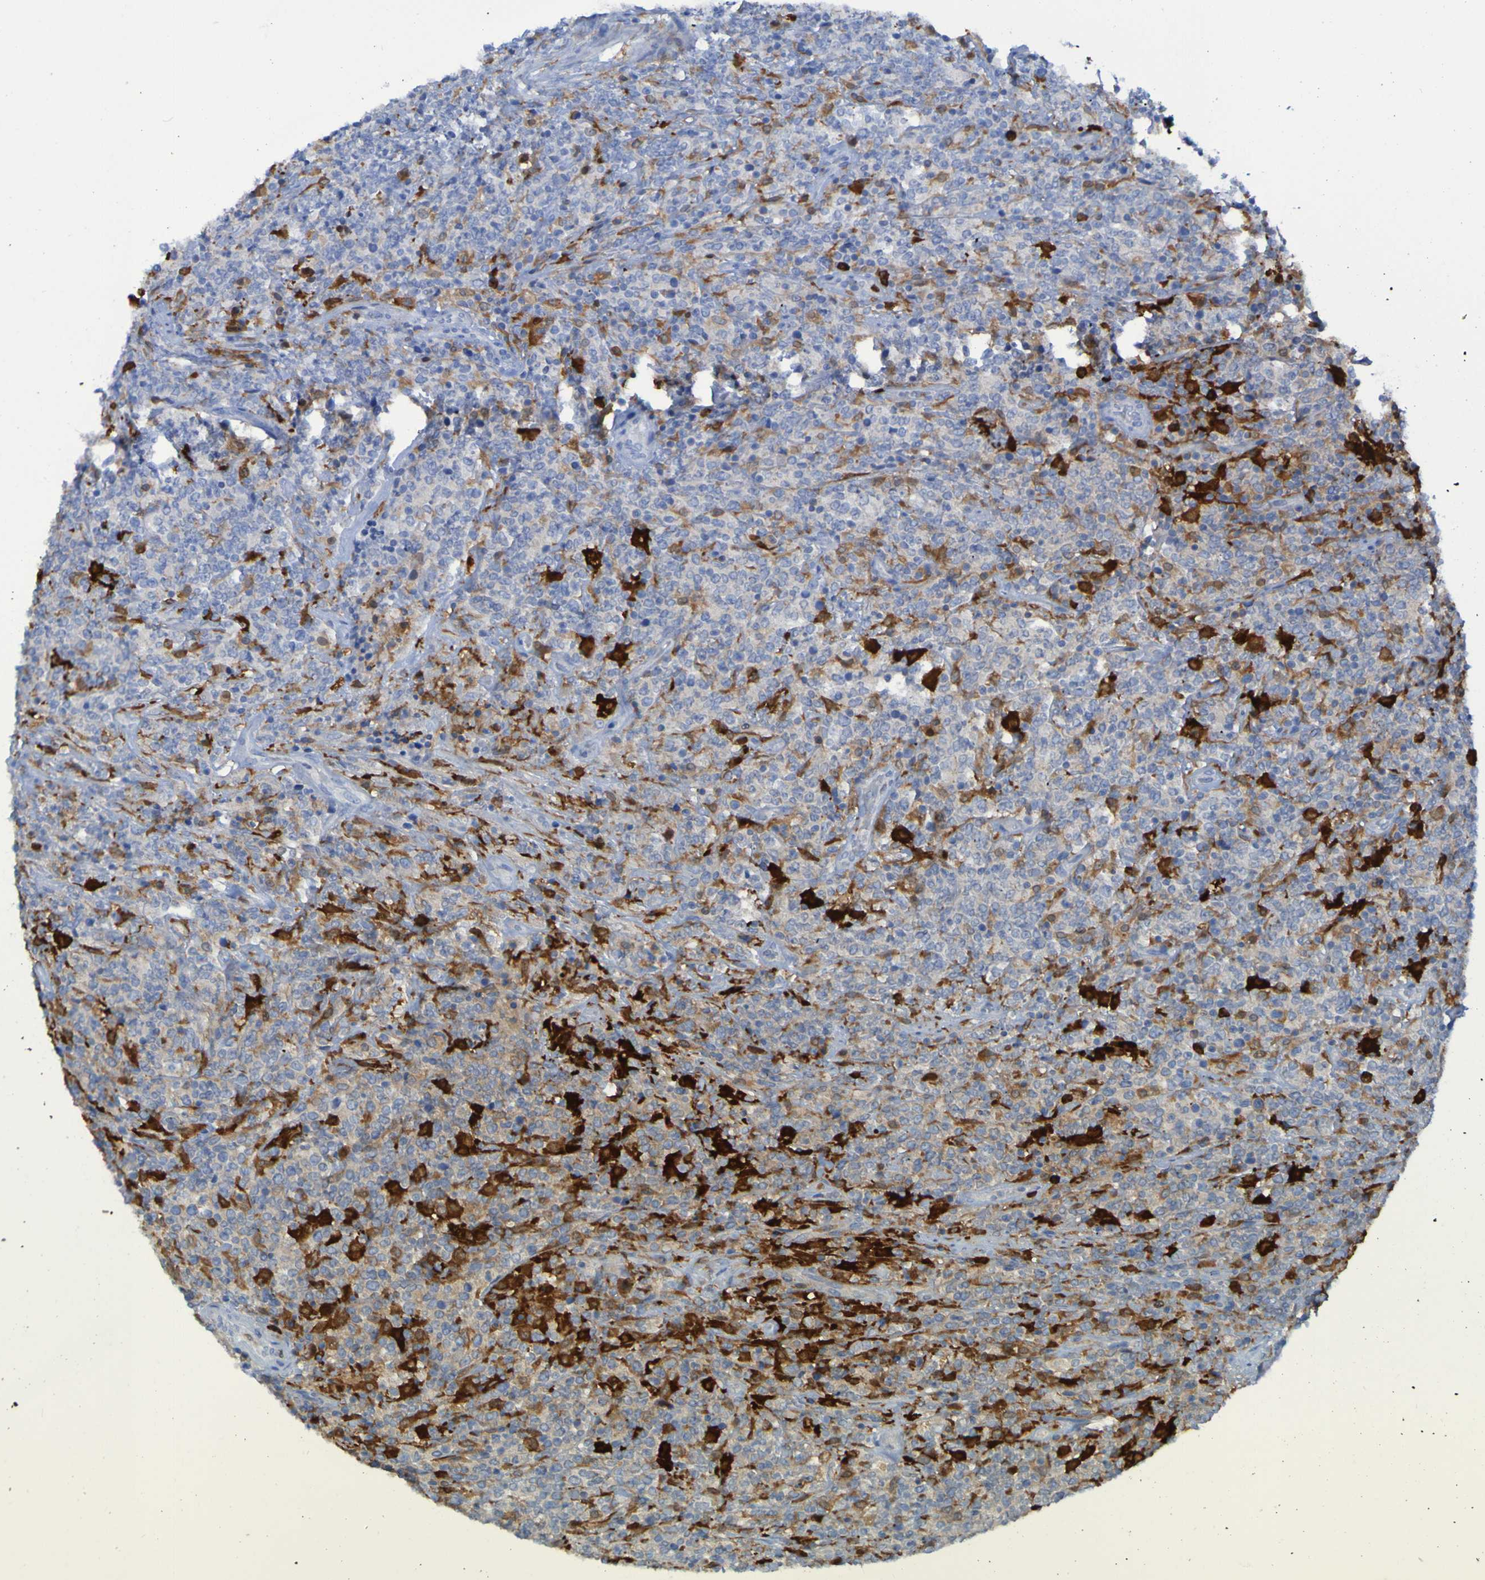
{"staining": {"intensity": "moderate", "quantity": "25%-75%", "location": "cytoplasmic/membranous"}, "tissue": "lymphoma", "cell_type": "Tumor cells", "image_type": "cancer", "snomed": [{"axis": "morphology", "description": "Malignant lymphoma, non-Hodgkin's type, High grade"}, {"axis": "topography", "description": "Soft tissue"}], "caption": "Immunohistochemistry of human lymphoma reveals medium levels of moderate cytoplasmic/membranous positivity in about 25%-75% of tumor cells. The protein is shown in brown color, while the nuclei are stained blue.", "gene": "MPPE1", "patient": {"sex": "male", "age": 18}}